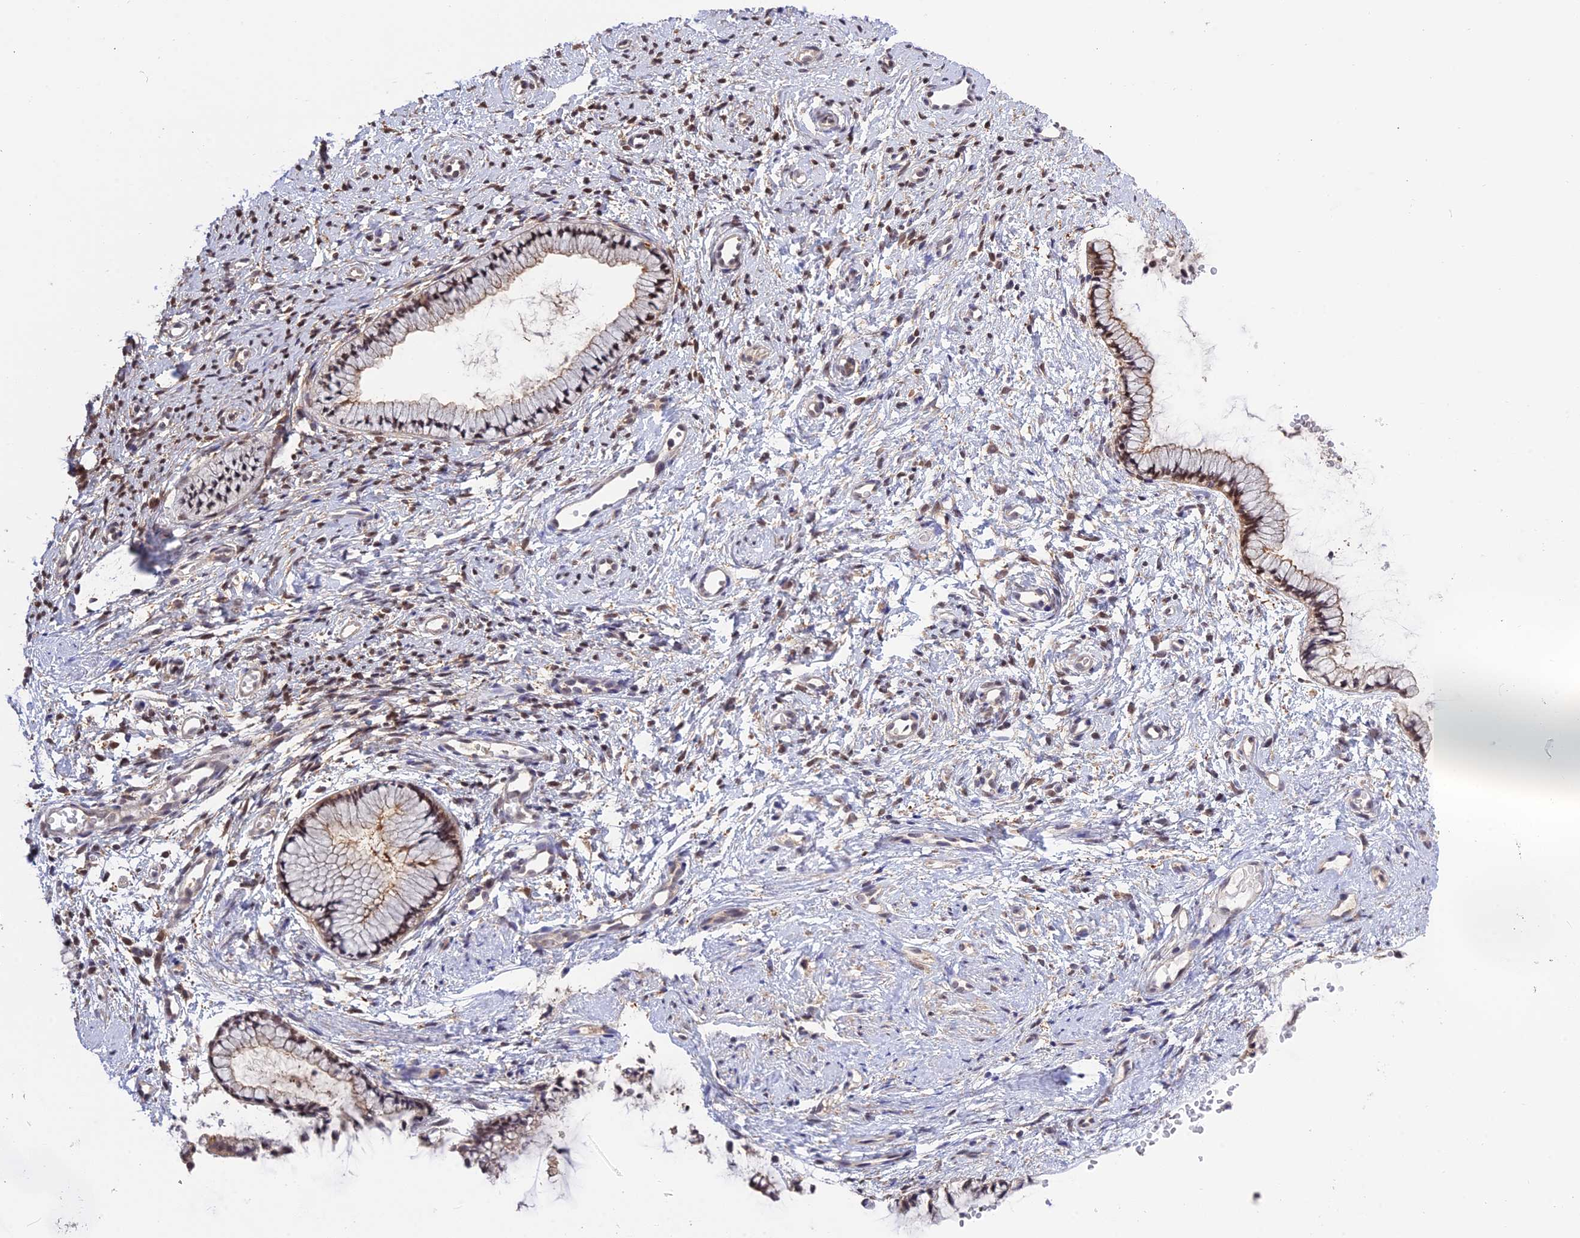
{"staining": {"intensity": "moderate", "quantity": ">75%", "location": "cytoplasmic/membranous,nuclear"}, "tissue": "cervix", "cell_type": "Glandular cells", "image_type": "normal", "snomed": [{"axis": "morphology", "description": "Normal tissue, NOS"}, {"axis": "topography", "description": "Cervix"}], "caption": "Protein staining of benign cervix displays moderate cytoplasmic/membranous,nuclear positivity in about >75% of glandular cells.", "gene": "MNS1", "patient": {"sex": "female", "age": 57}}